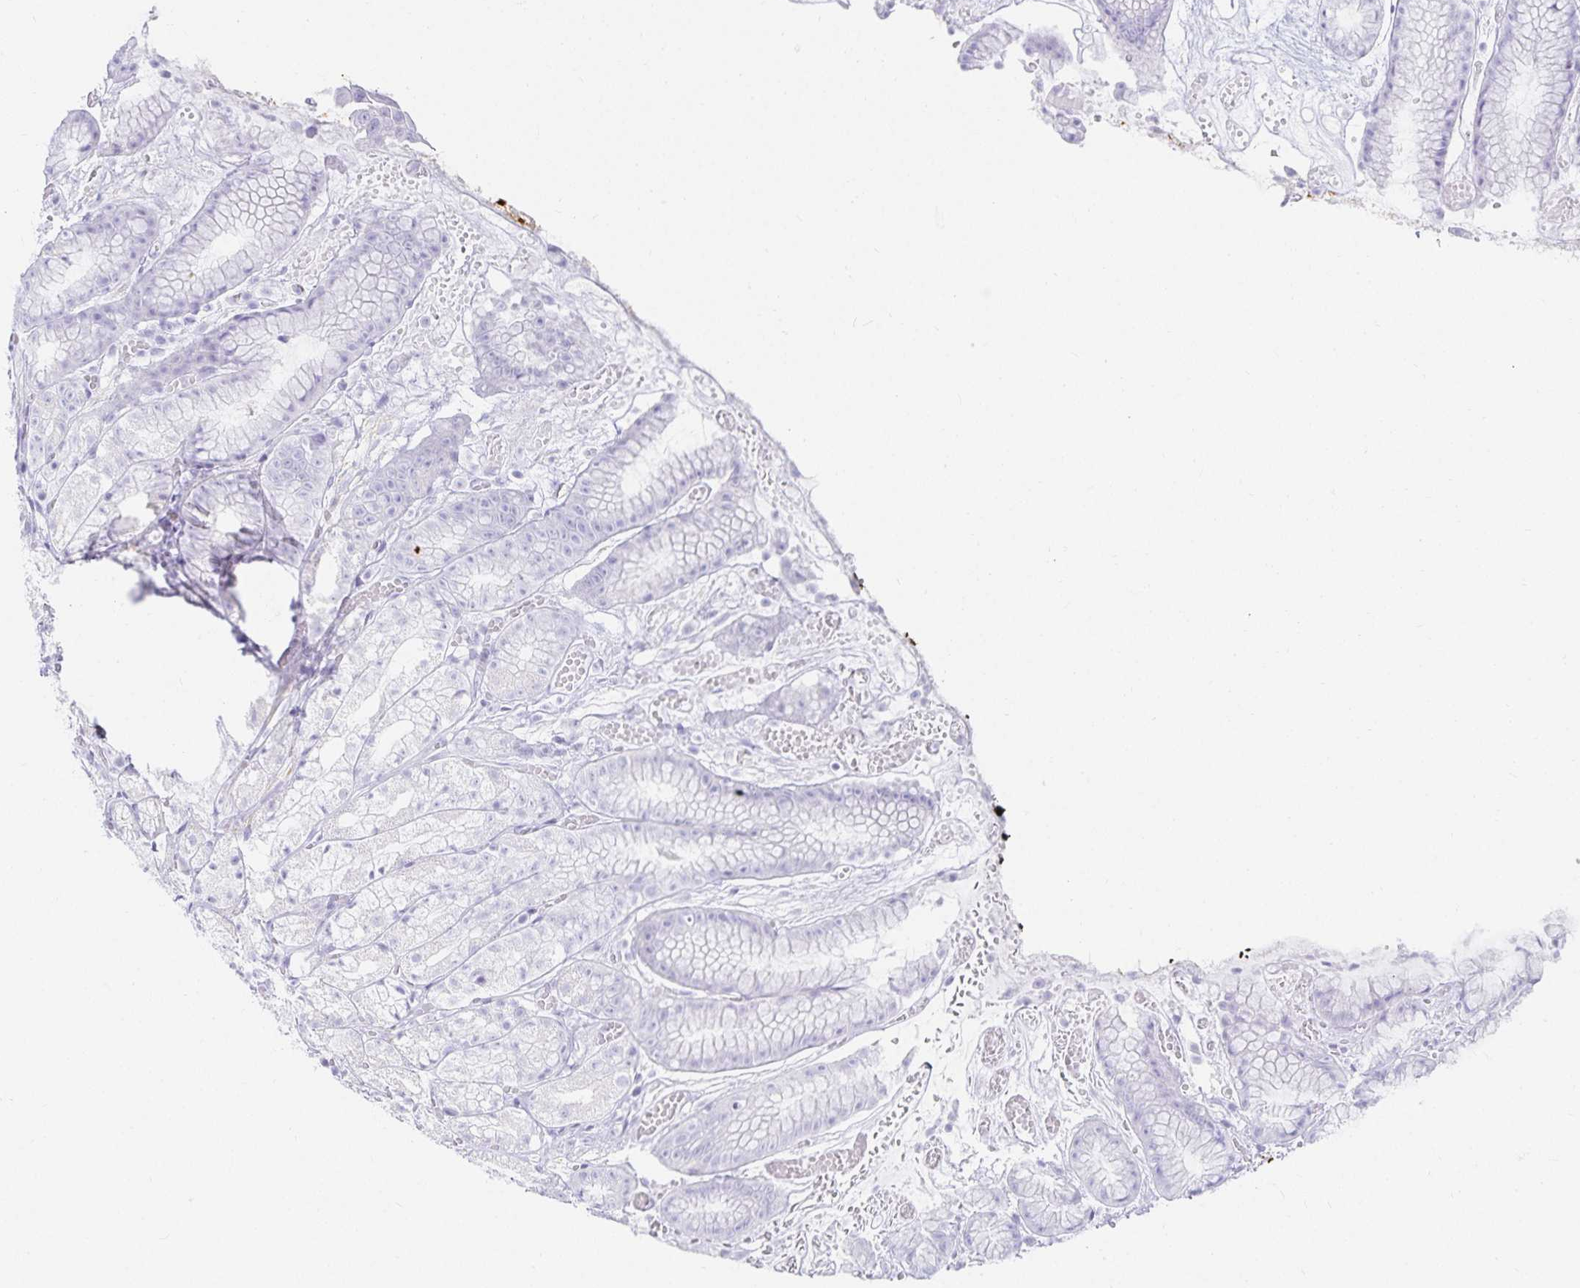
{"staining": {"intensity": "strong", "quantity": "<25%", "location": "cytoplasmic/membranous"}, "tissue": "stomach", "cell_type": "Glandular cells", "image_type": "normal", "snomed": [{"axis": "morphology", "description": "Normal tissue, NOS"}, {"axis": "topography", "description": "Smooth muscle"}, {"axis": "topography", "description": "Stomach"}], "caption": "Strong cytoplasmic/membranous positivity is present in approximately <25% of glandular cells in unremarkable stomach.", "gene": "GP2", "patient": {"sex": "male", "age": 70}}